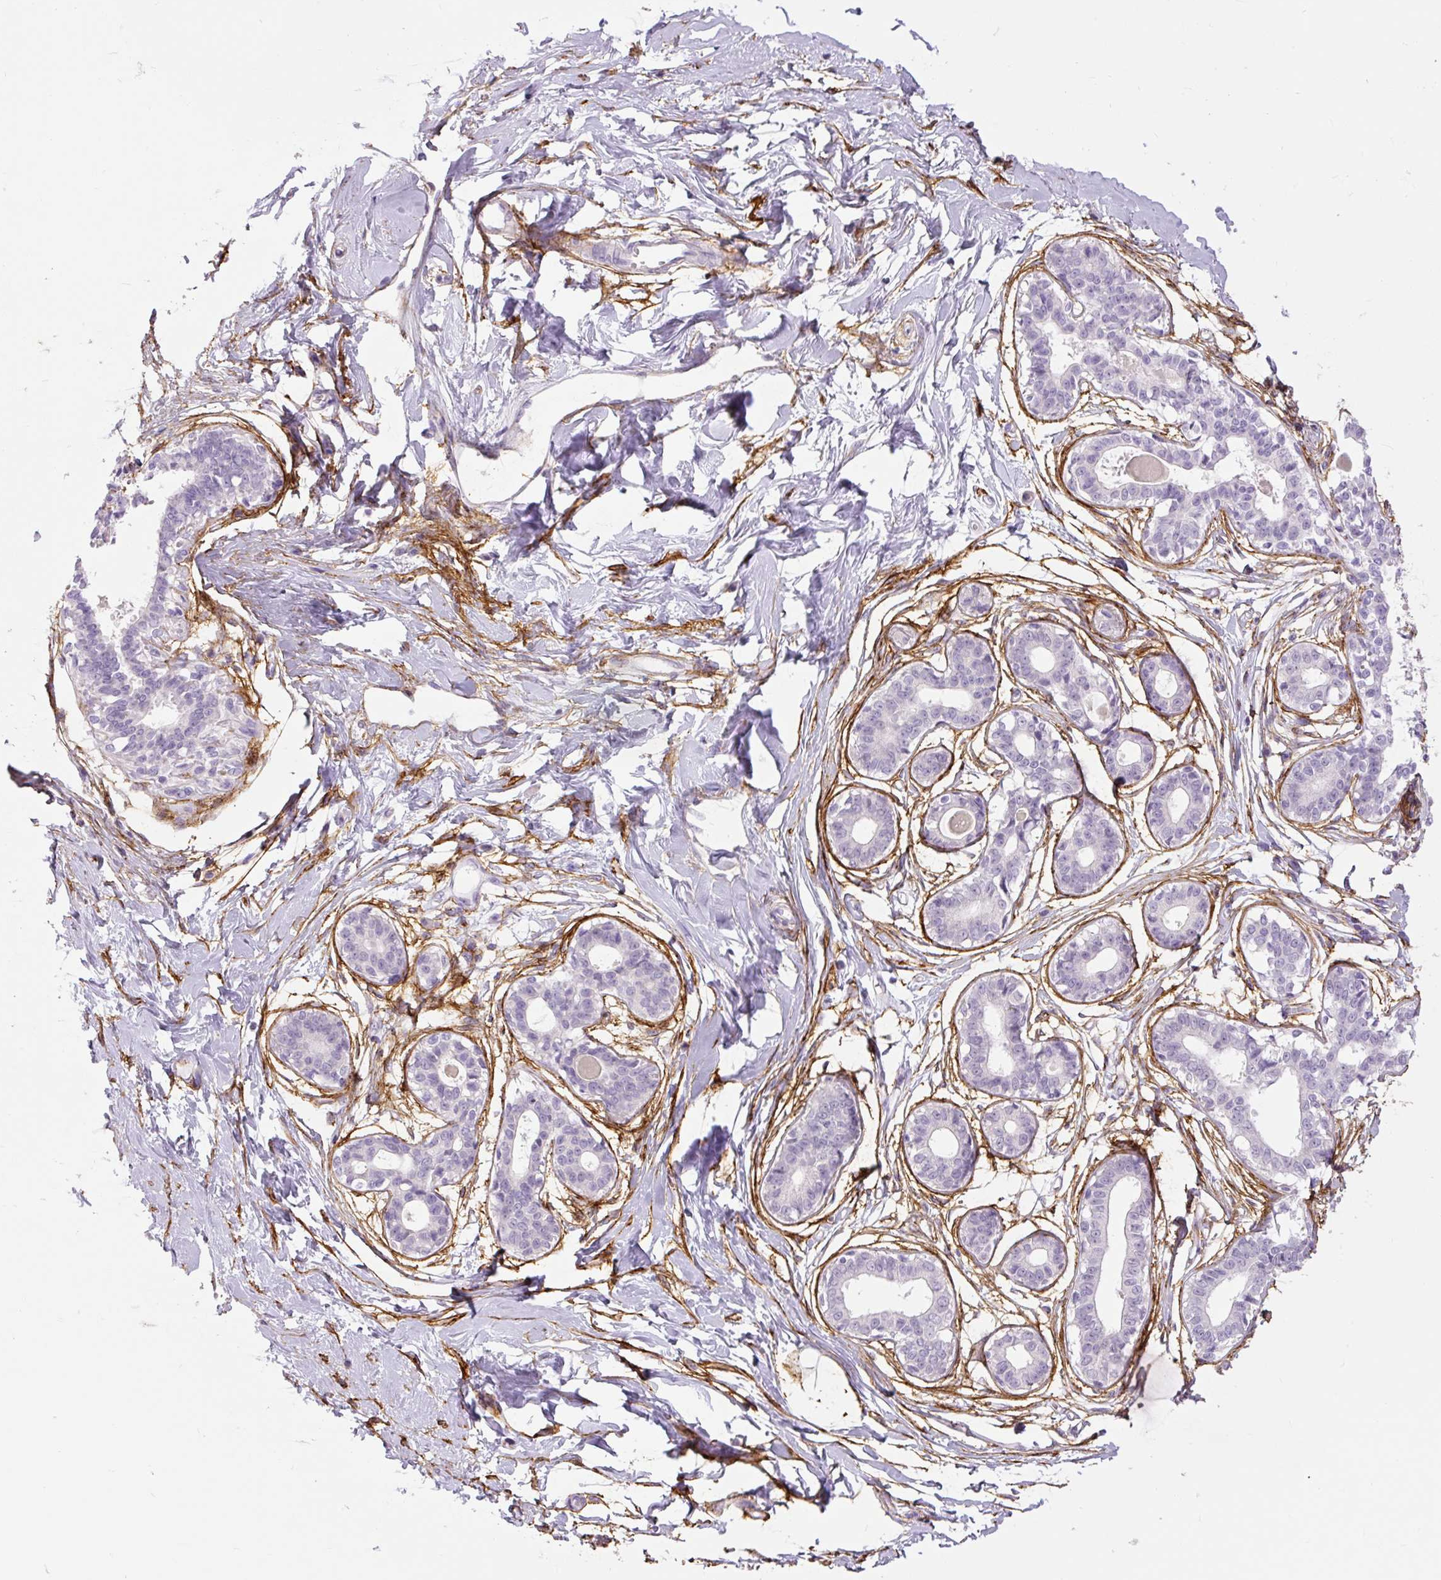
{"staining": {"intensity": "negative", "quantity": "none", "location": "none"}, "tissue": "breast", "cell_type": "Adipocytes", "image_type": "normal", "snomed": [{"axis": "morphology", "description": "Normal tissue, NOS"}, {"axis": "topography", "description": "Breast"}], "caption": "This is a histopathology image of immunohistochemistry staining of unremarkable breast, which shows no expression in adipocytes.", "gene": "FBN1", "patient": {"sex": "female", "age": 45}}